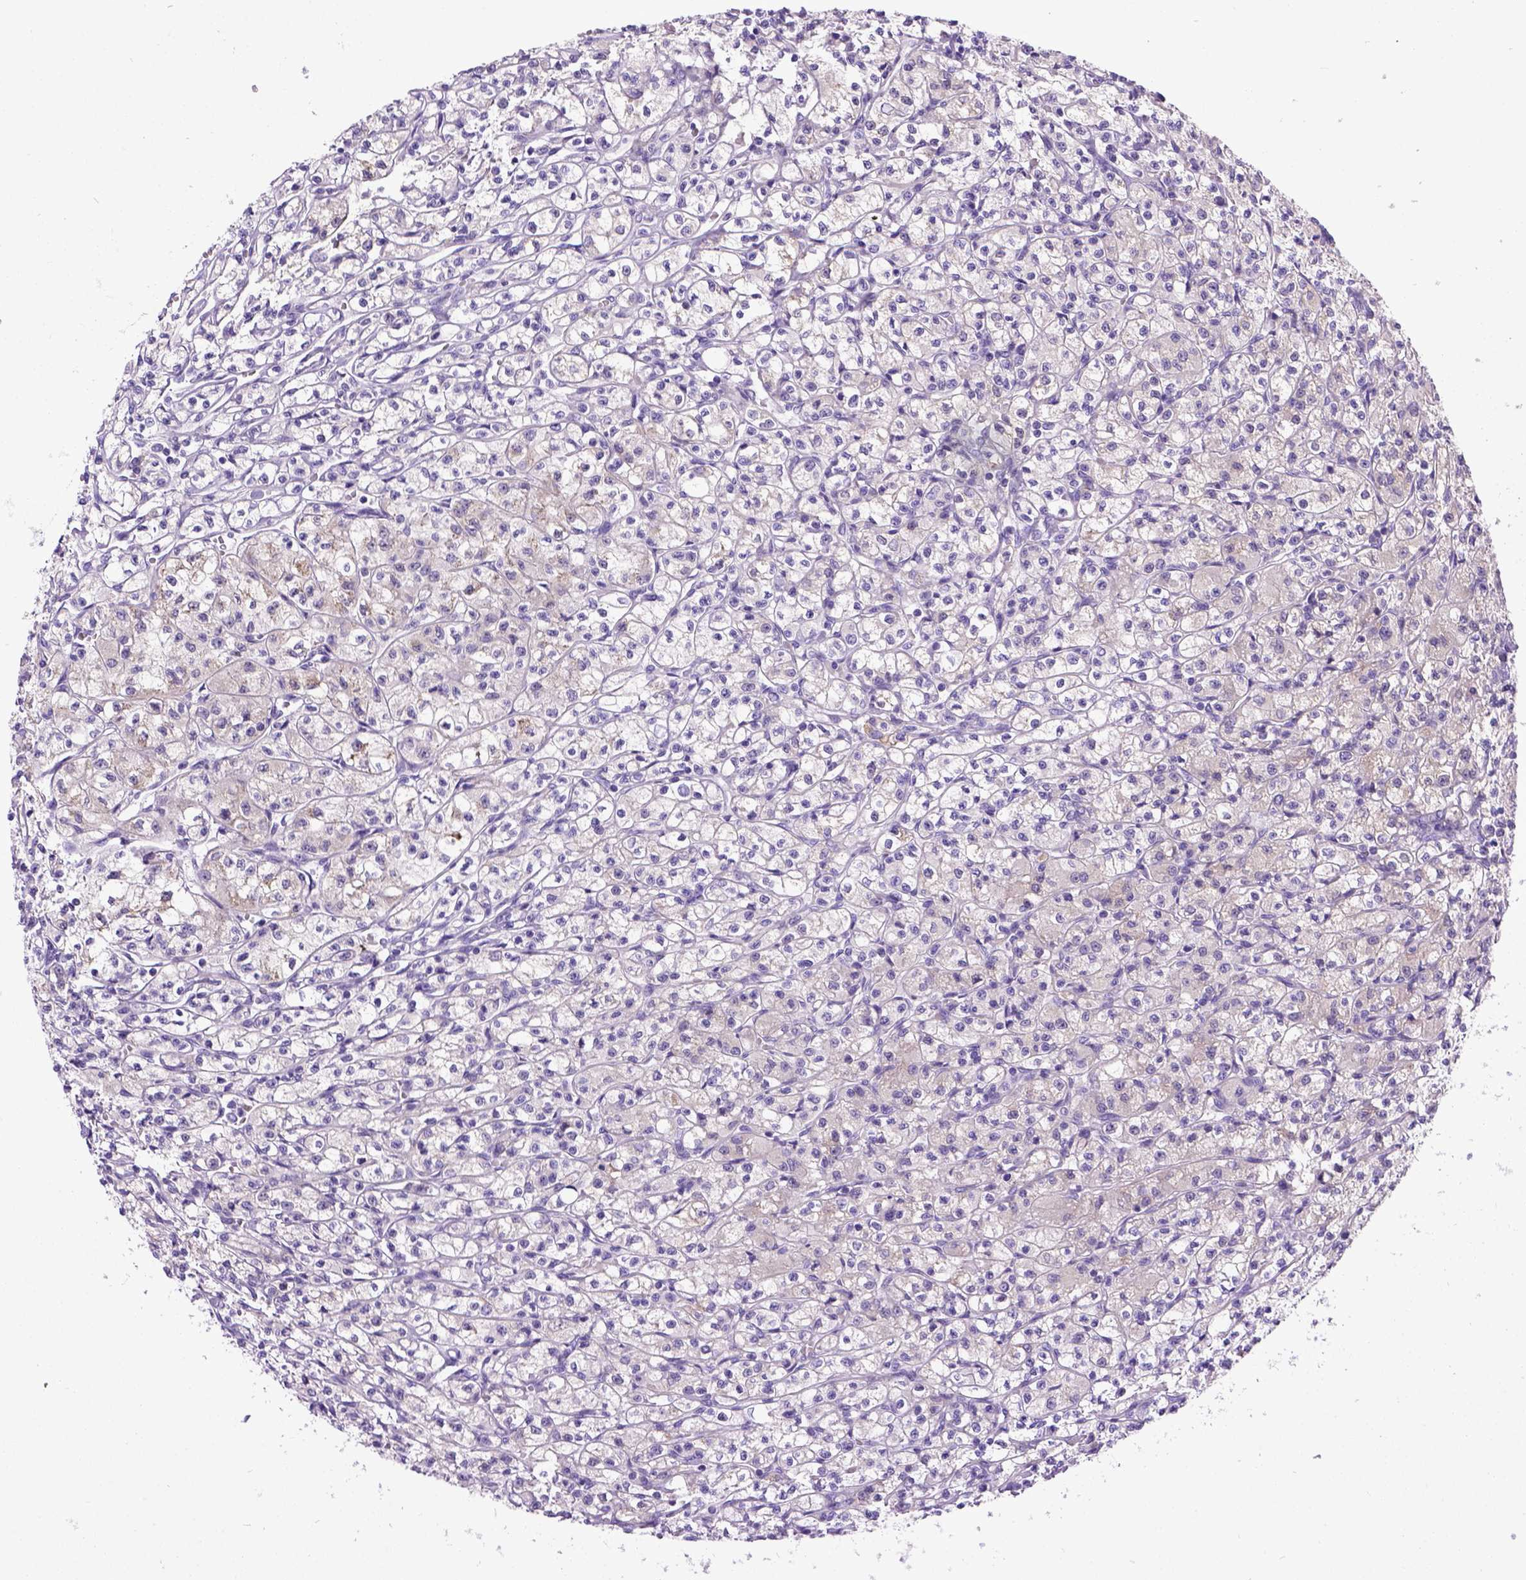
{"staining": {"intensity": "negative", "quantity": "none", "location": "none"}, "tissue": "renal cancer", "cell_type": "Tumor cells", "image_type": "cancer", "snomed": [{"axis": "morphology", "description": "Adenocarcinoma, NOS"}, {"axis": "topography", "description": "Kidney"}], "caption": "A high-resolution histopathology image shows IHC staining of renal cancer (adenocarcinoma), which exhibits no significant staining in tumor cells.", "gene": "NEK5", "patient": {"sex": "female", "age": 70}}